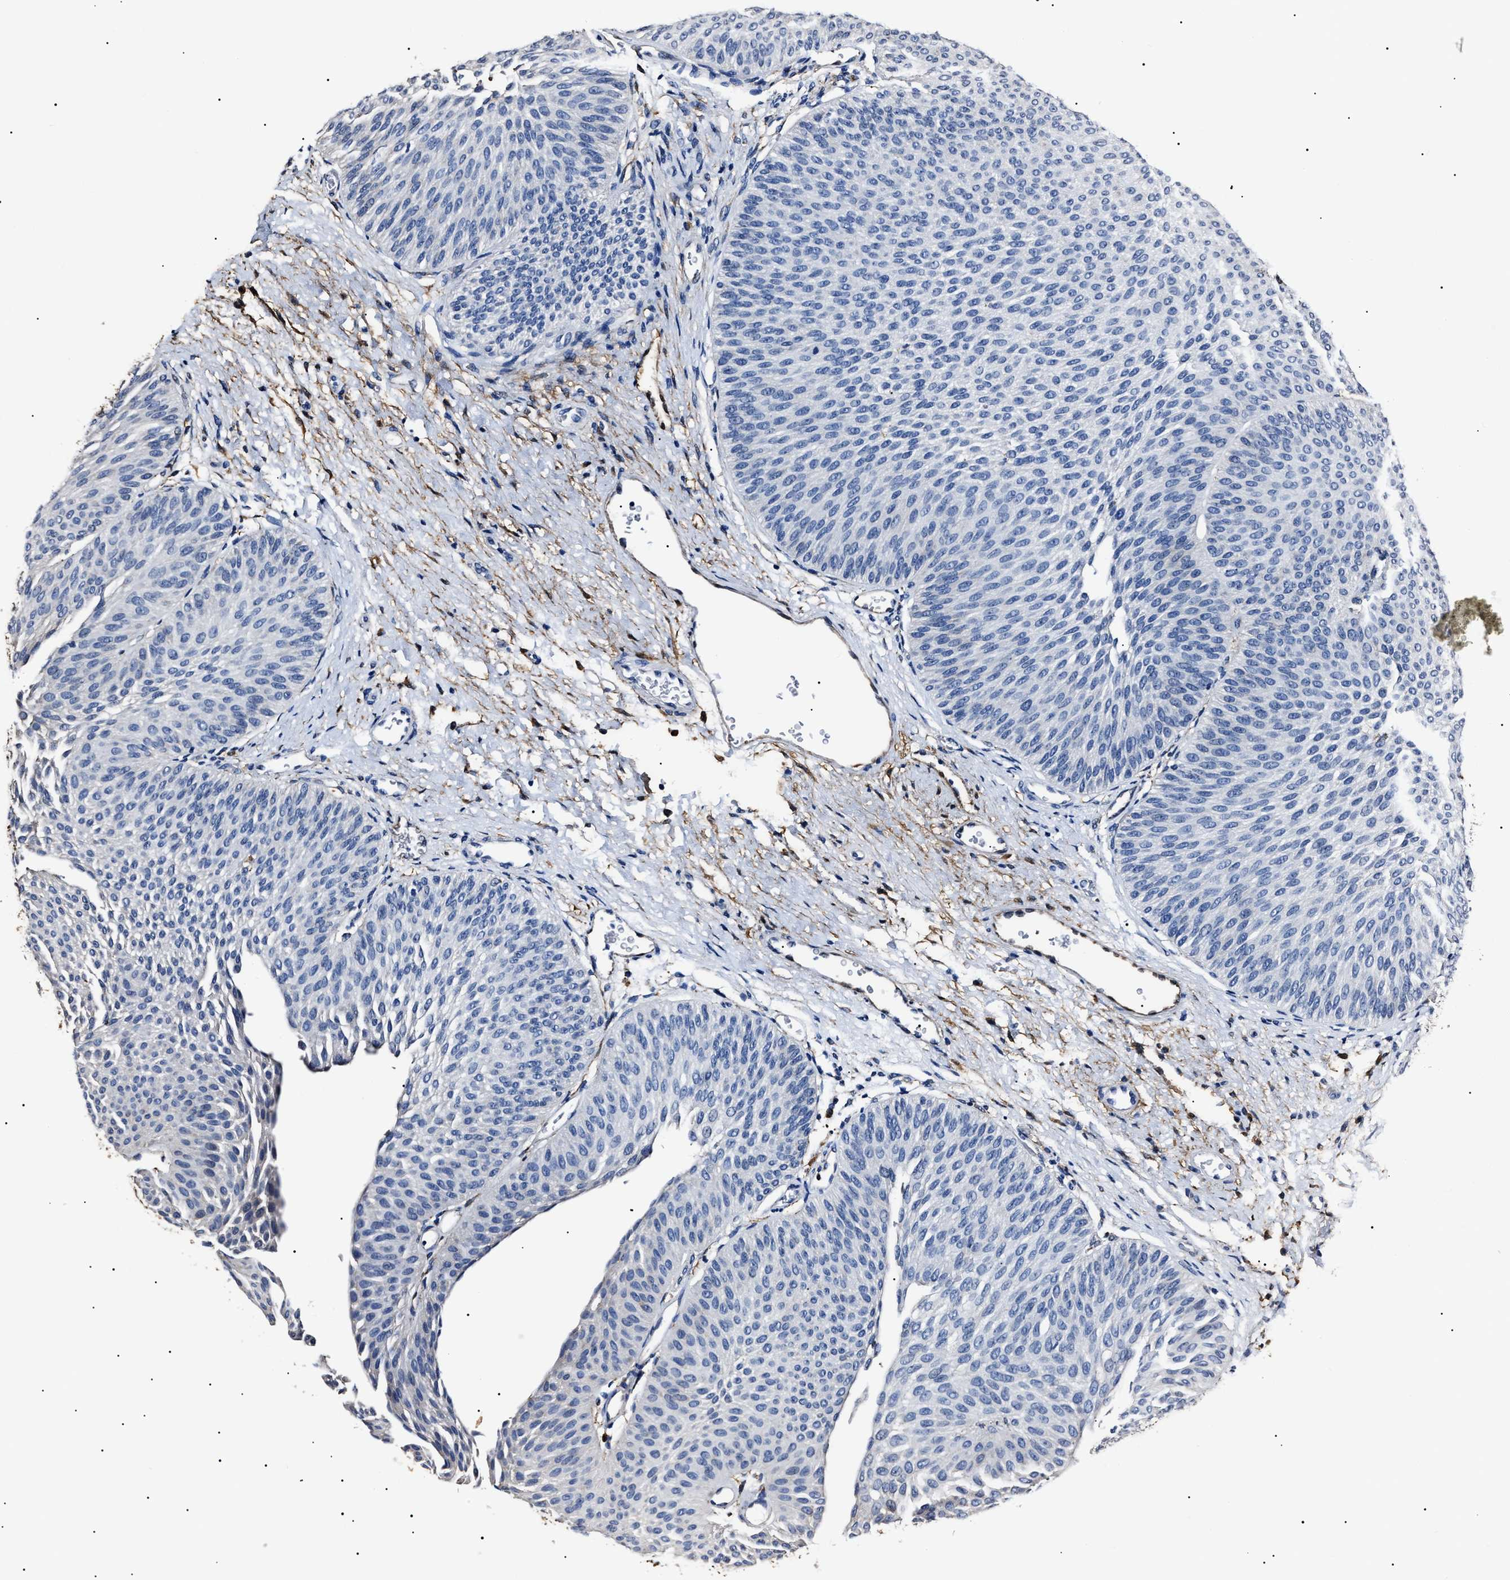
{"staining": {"intensity": "negative", "quantity": "none", "location": "none"}, "tissue": "urothelial cancer", "cell_type": "Tumor cells", "image_type": "cancer", "snomed": [{"axis": "morphology", "description": "Urothelial carcinoma, Low grade"}, {"axis": "topography", "description": "Urinary bladder"}], "caption": "Protein analysis of urothelial cancer shows no significant staining in tumor cells.", "gene": "ALDH1A1", "patient": {"sex": "female", "age": 60}}